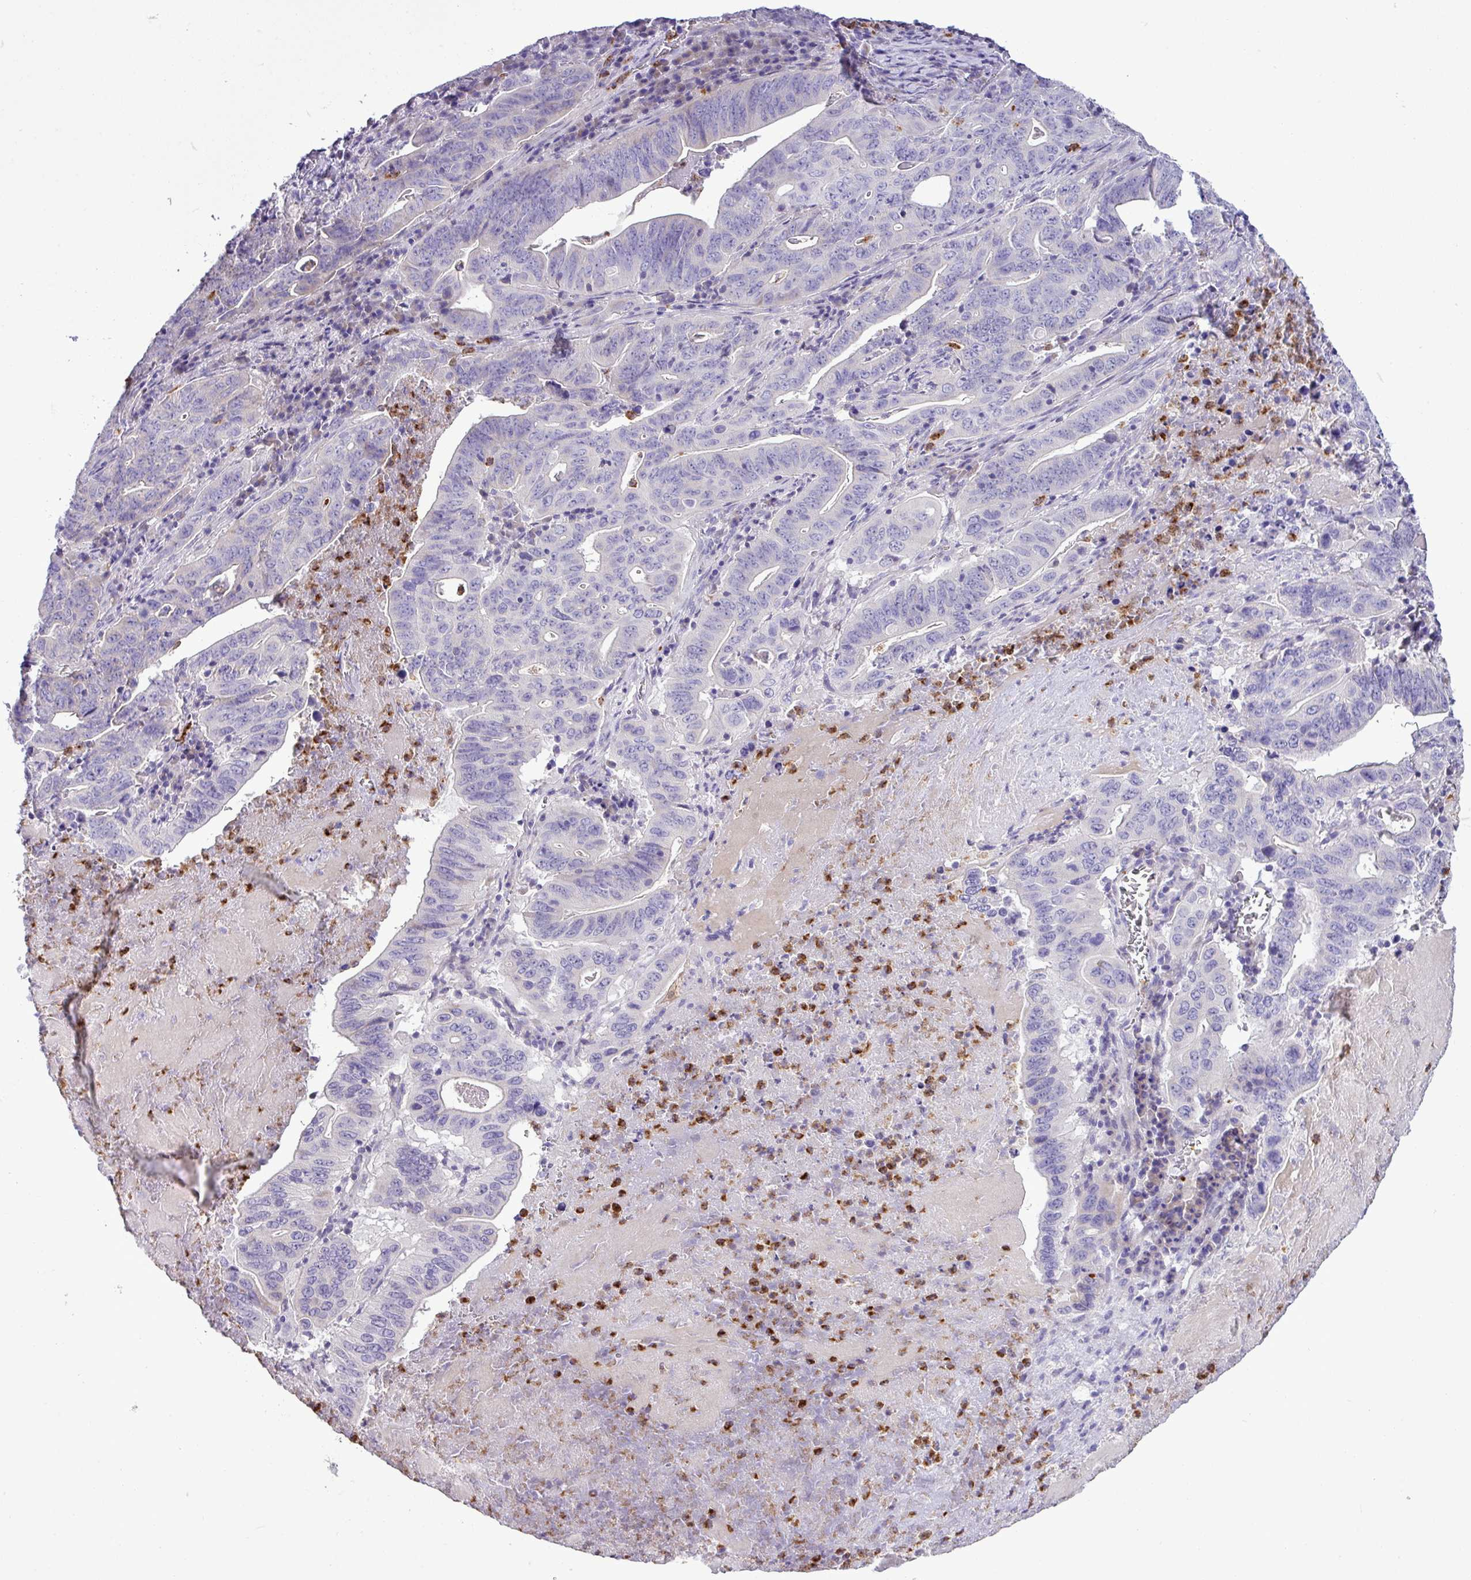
{"staining": {"intensity": "negative", "quantity": "none", "location": "none"}, "tissue": "lung cancer", "cell_type": "Tumor cells", "image_type": "cancer", "snomed": [{"axis": "morphology", "description": "Adenocarcinoma, NOS"}, {"axis": "topography", "description": "Lung"}], "caption": "Human lung cancer (adenocarcinoma) stained for a protein using immunohistochemistry demonstrates no staining in tumor cells.", "gene": "ZSCAN5A", "patient": {"sex": "female", "age": 60}}